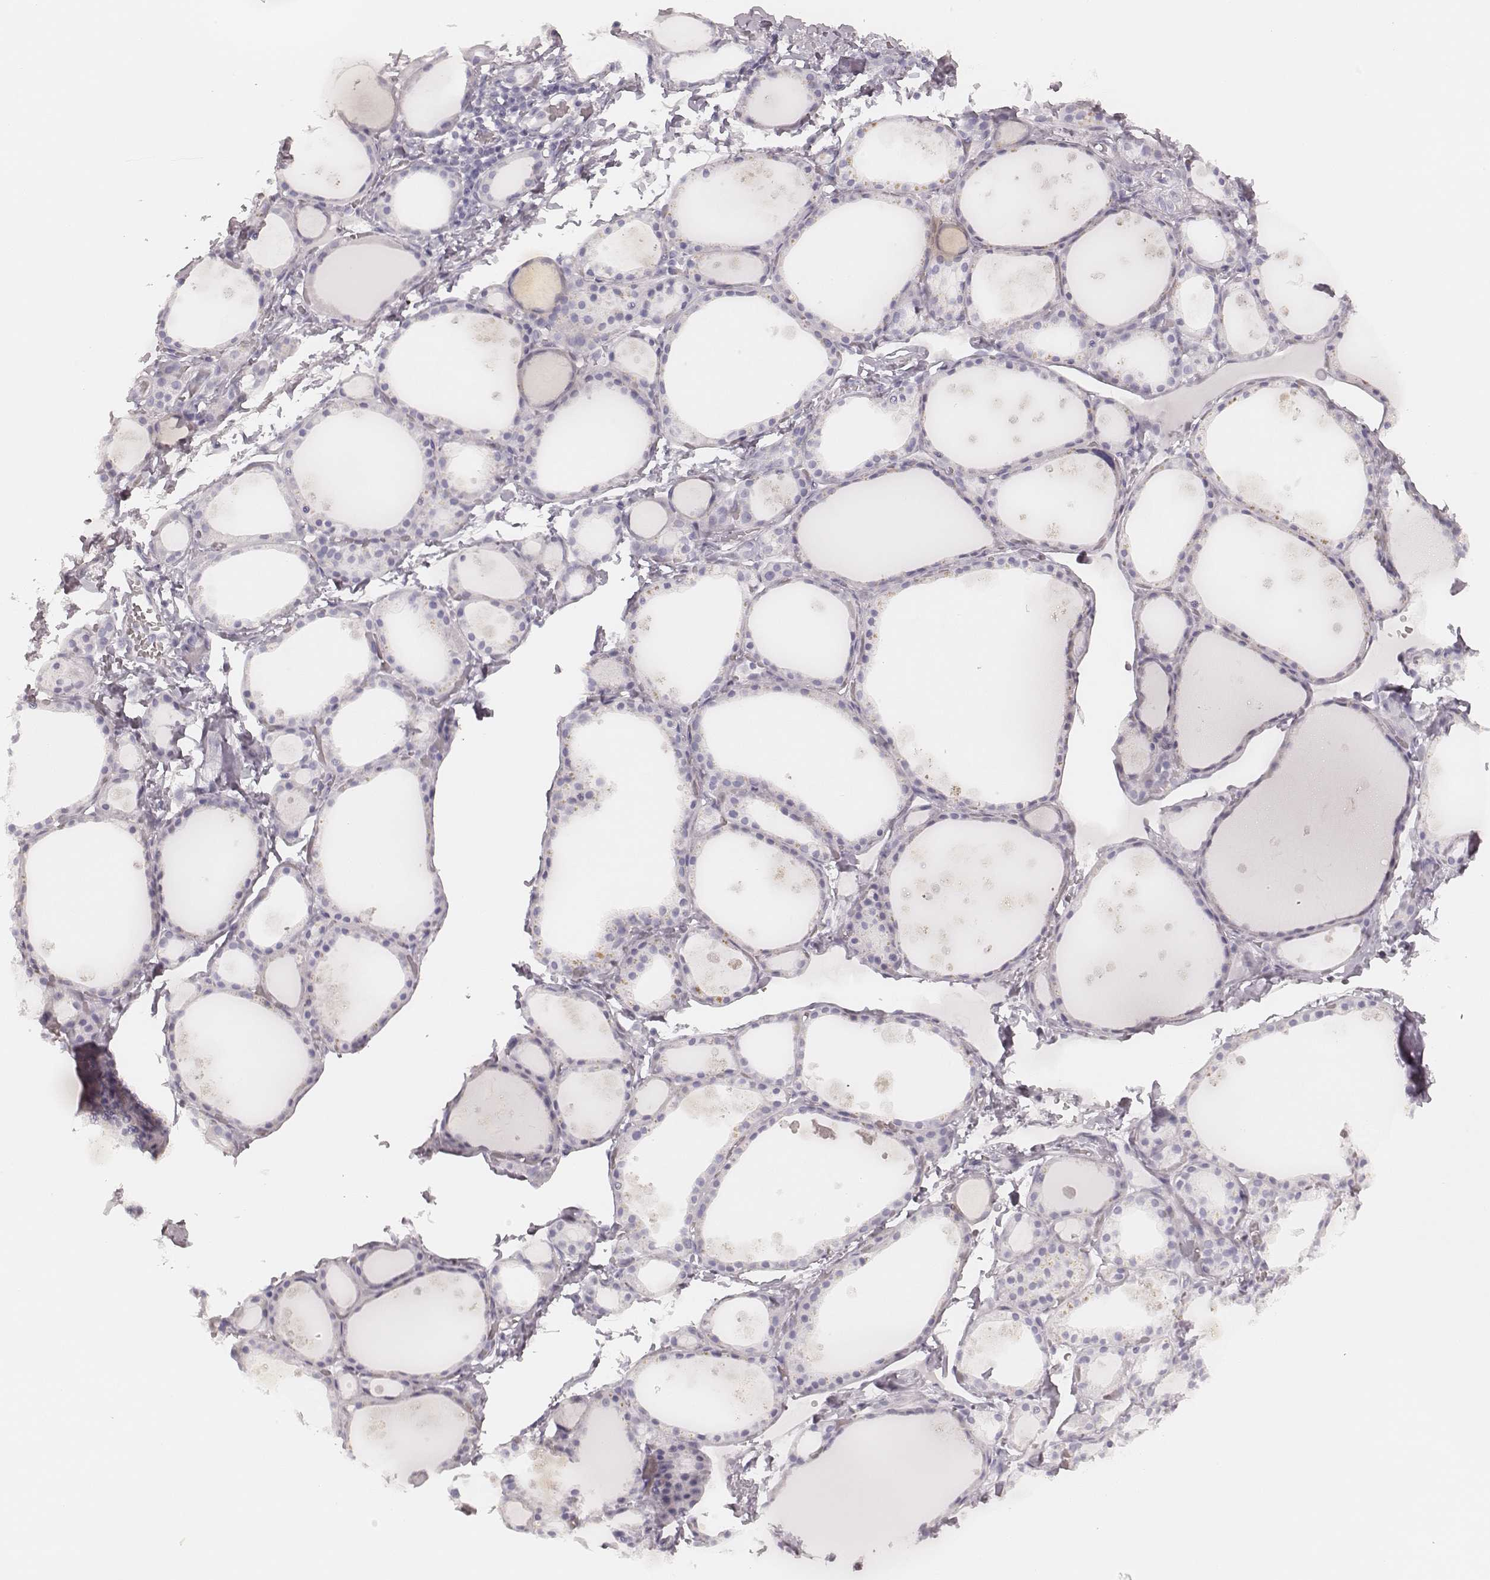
{"staining": {"intensity": "negative", "quantity": "none", "location": "none"}, "tissue": "thyroid gland", "cell_type": "Glandular cells", "image_type": "normal", "snomed": [{"axis": "morphology", "description": "Normal tissue, NOS"}, {"axis": "topography", "description": "Thyroid gland"}], "caption": "IHC photomicrograph of benign human thyroid gland stained for a protein (brown), which demonstrates no expression in glandular cells.", "gene": "KRT72", "patient": {"sex": "male", "age": 68}}